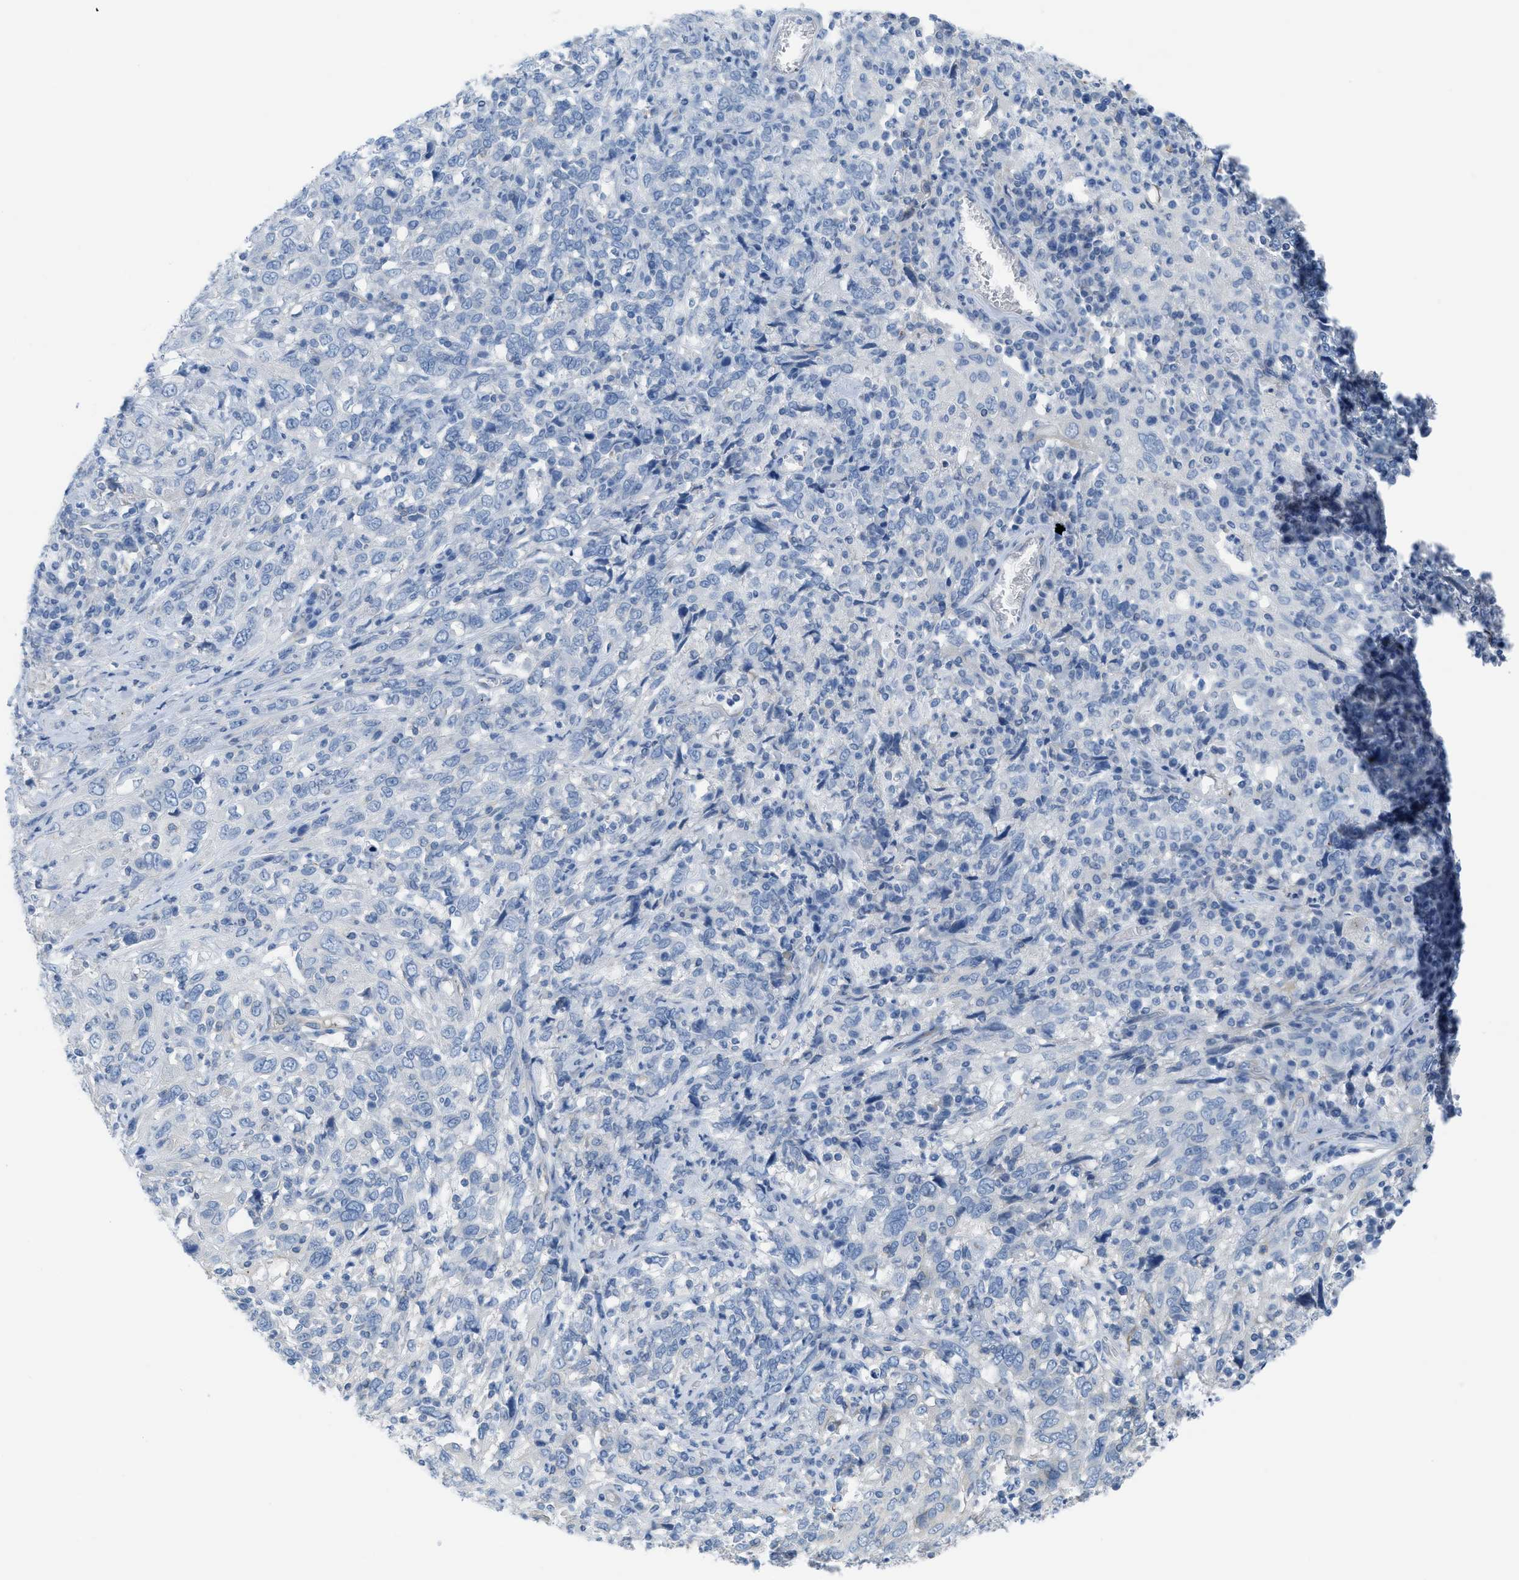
{"staining": {"intensity": "negative", "quantity": "none", "location": "none"}, "tissue": "cervical cancer", "cell_type": "Tumor cells", "image_type": "cancer", "snomed": [{"axis": "morphology", "description": "Squamous cell carcinoma, NOS"}, {"axis": "topography", "description": "Cervix"}], "caption": "Squamous cell carcinoma (cervical) was stained to show a protein in brown. There is no significant staining in tumor cells. (Immunohistochemistry (ihc), brightfield microscopy, high magnification).", "gene": "ASGR1", "patient": {"sex": "female", "age": 46}}